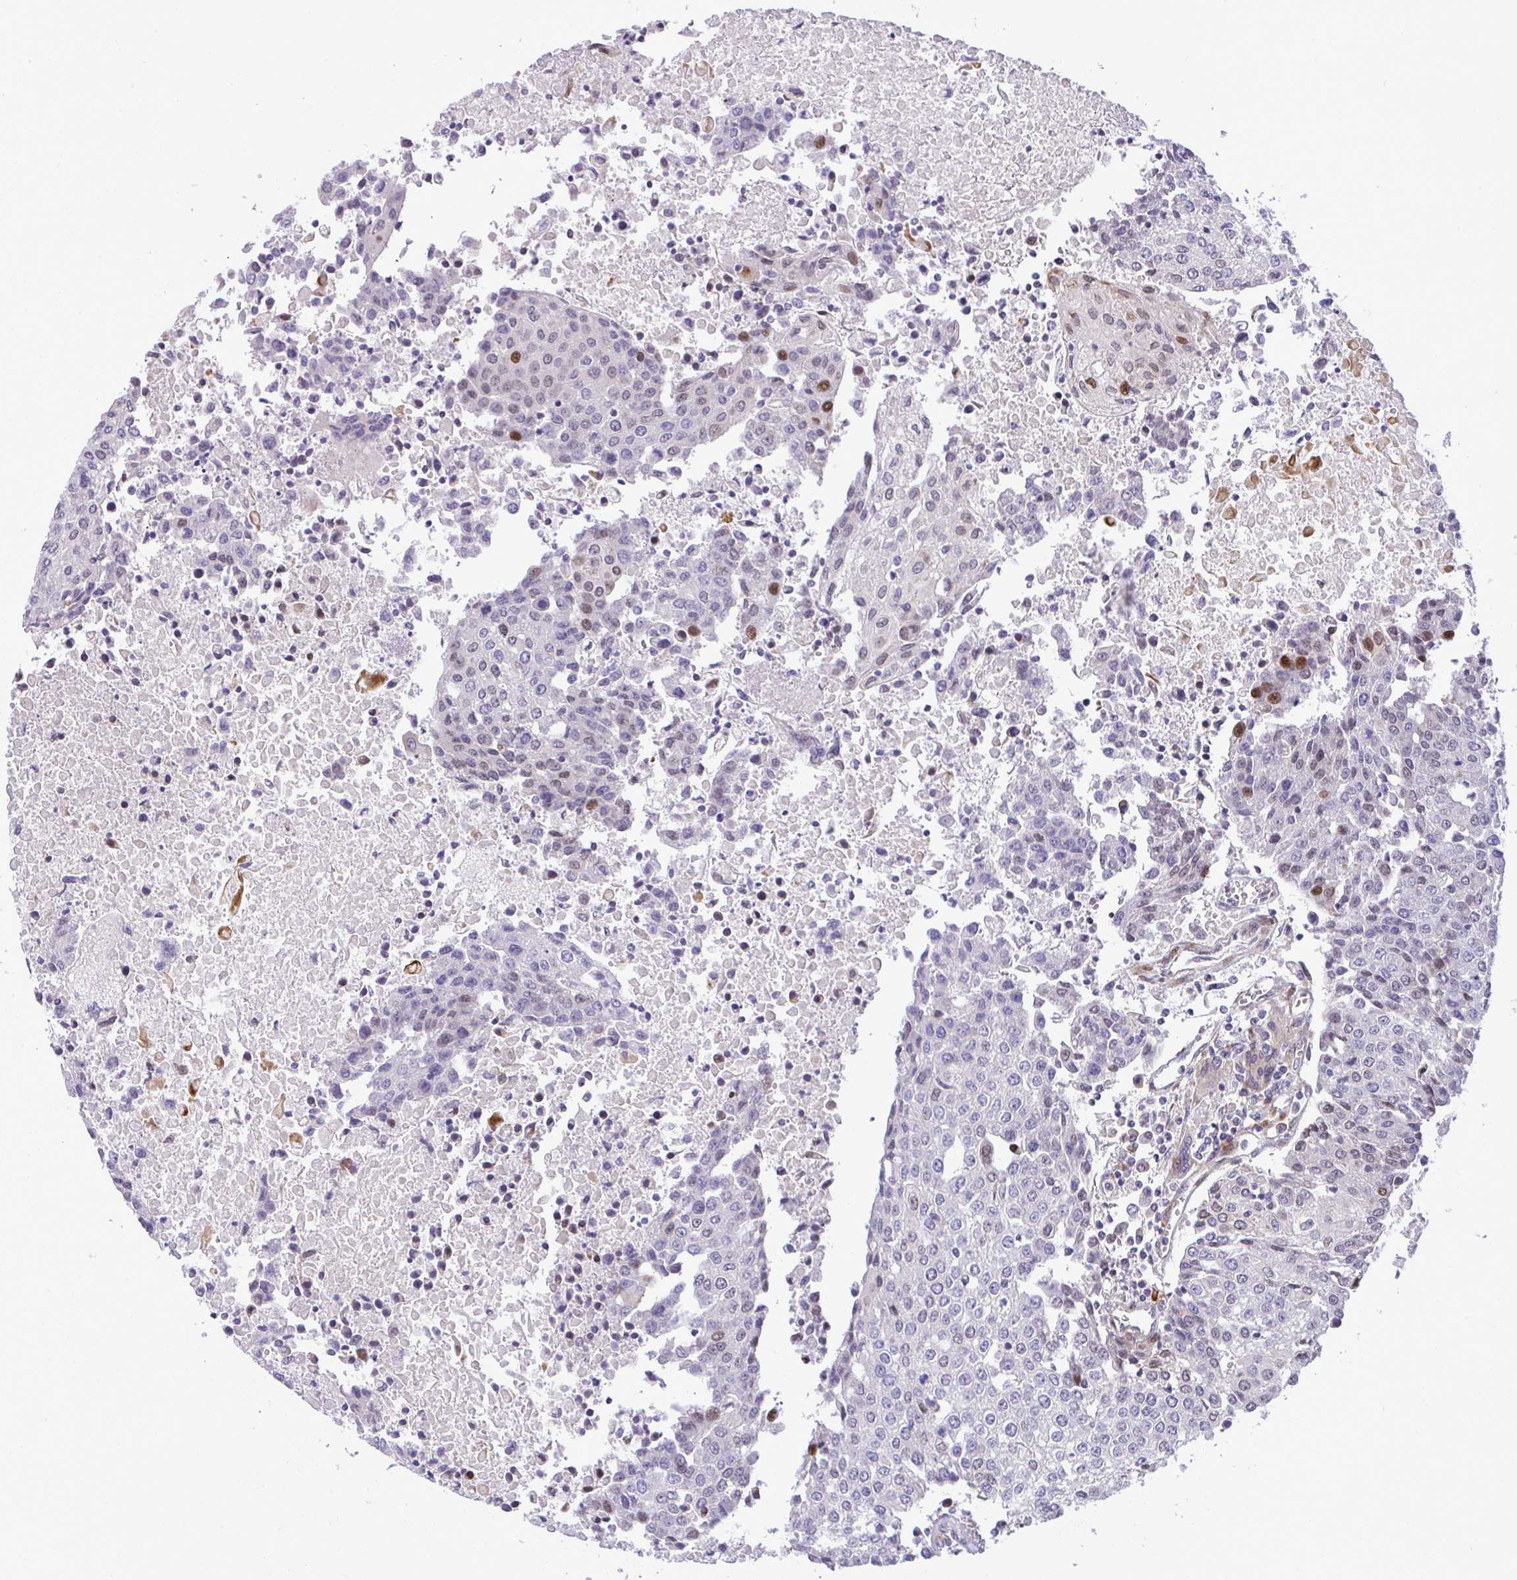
{"staining": {"intensity": "moderate", "quantity": "<25%", "location": "nuclear"}, "tissue": "urothelial cancer", "cell_type": "Tumor cells", "image_type": "cancer", "snomed": [{"axis": "morphology", "description": "Urothelial carcinoma, High grade"}, {"axis": "topography", "description": "Urinary bladder"}], "caption": "A brown stain labels moderate nuclear expression of a protein in urothelial cancer tumor cells.", "gene": "CASTOR2", "patient": {"sex": "female", "age": 85}}